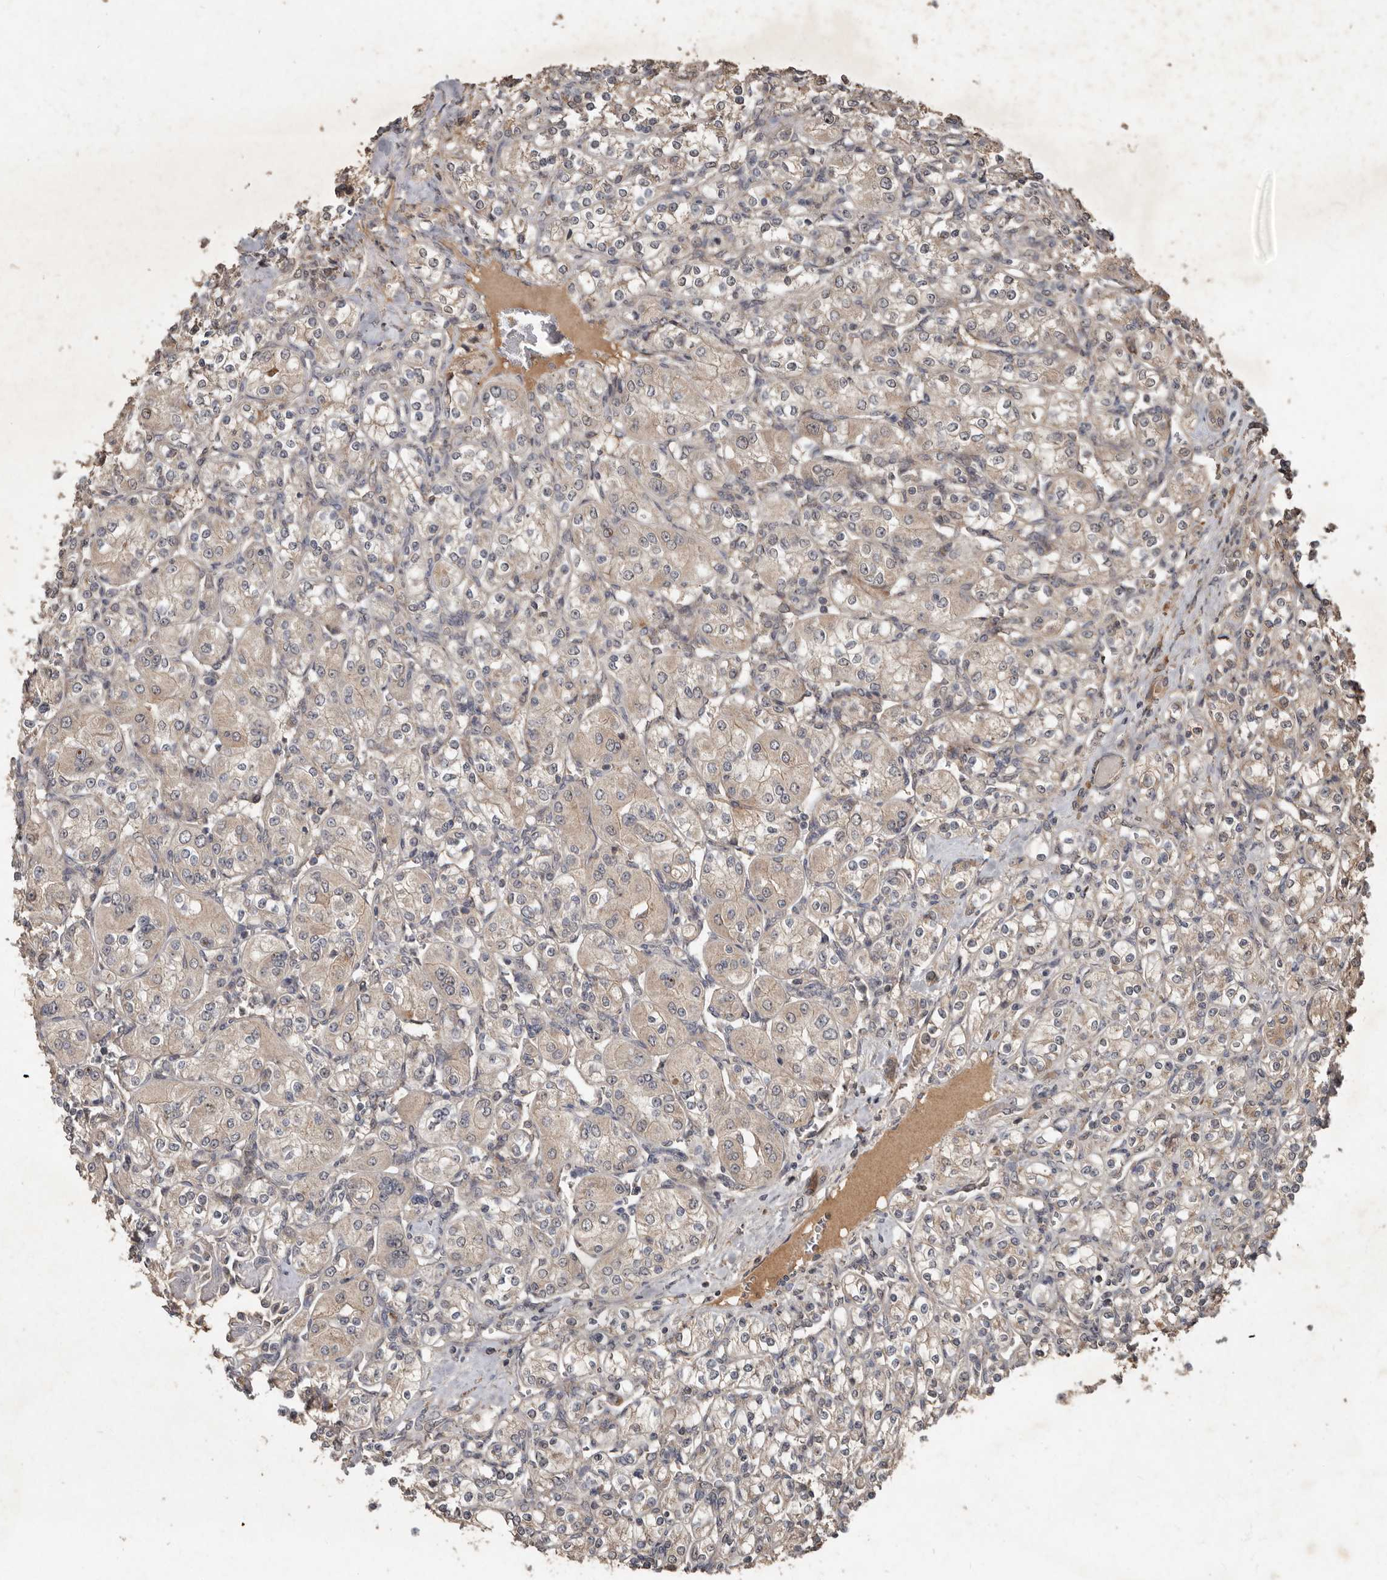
{"staining": {"intensity": "weak", "quantity": ">75%", "location": "cytoplasmic/membranous"}, "tissue": "renal cancer", "cell_type": "Tumor cells", "image_type": "cancer", "snomed": [{"axis": "morphology", "description": "Adenocarcinoma, NOS"}, {"axis": "topography", "description": "Kidney"}], "caption": "DAB (3,3'-diaminobenzidine) immunohistochemical staining of human adenocarcinoma (renal) demonstrates weak cytoplasmic/membranous protein staining in approximately >75% of tumor cells.", "gene": "KIF26B", "patient": {"sex": "male", "age": 77}}